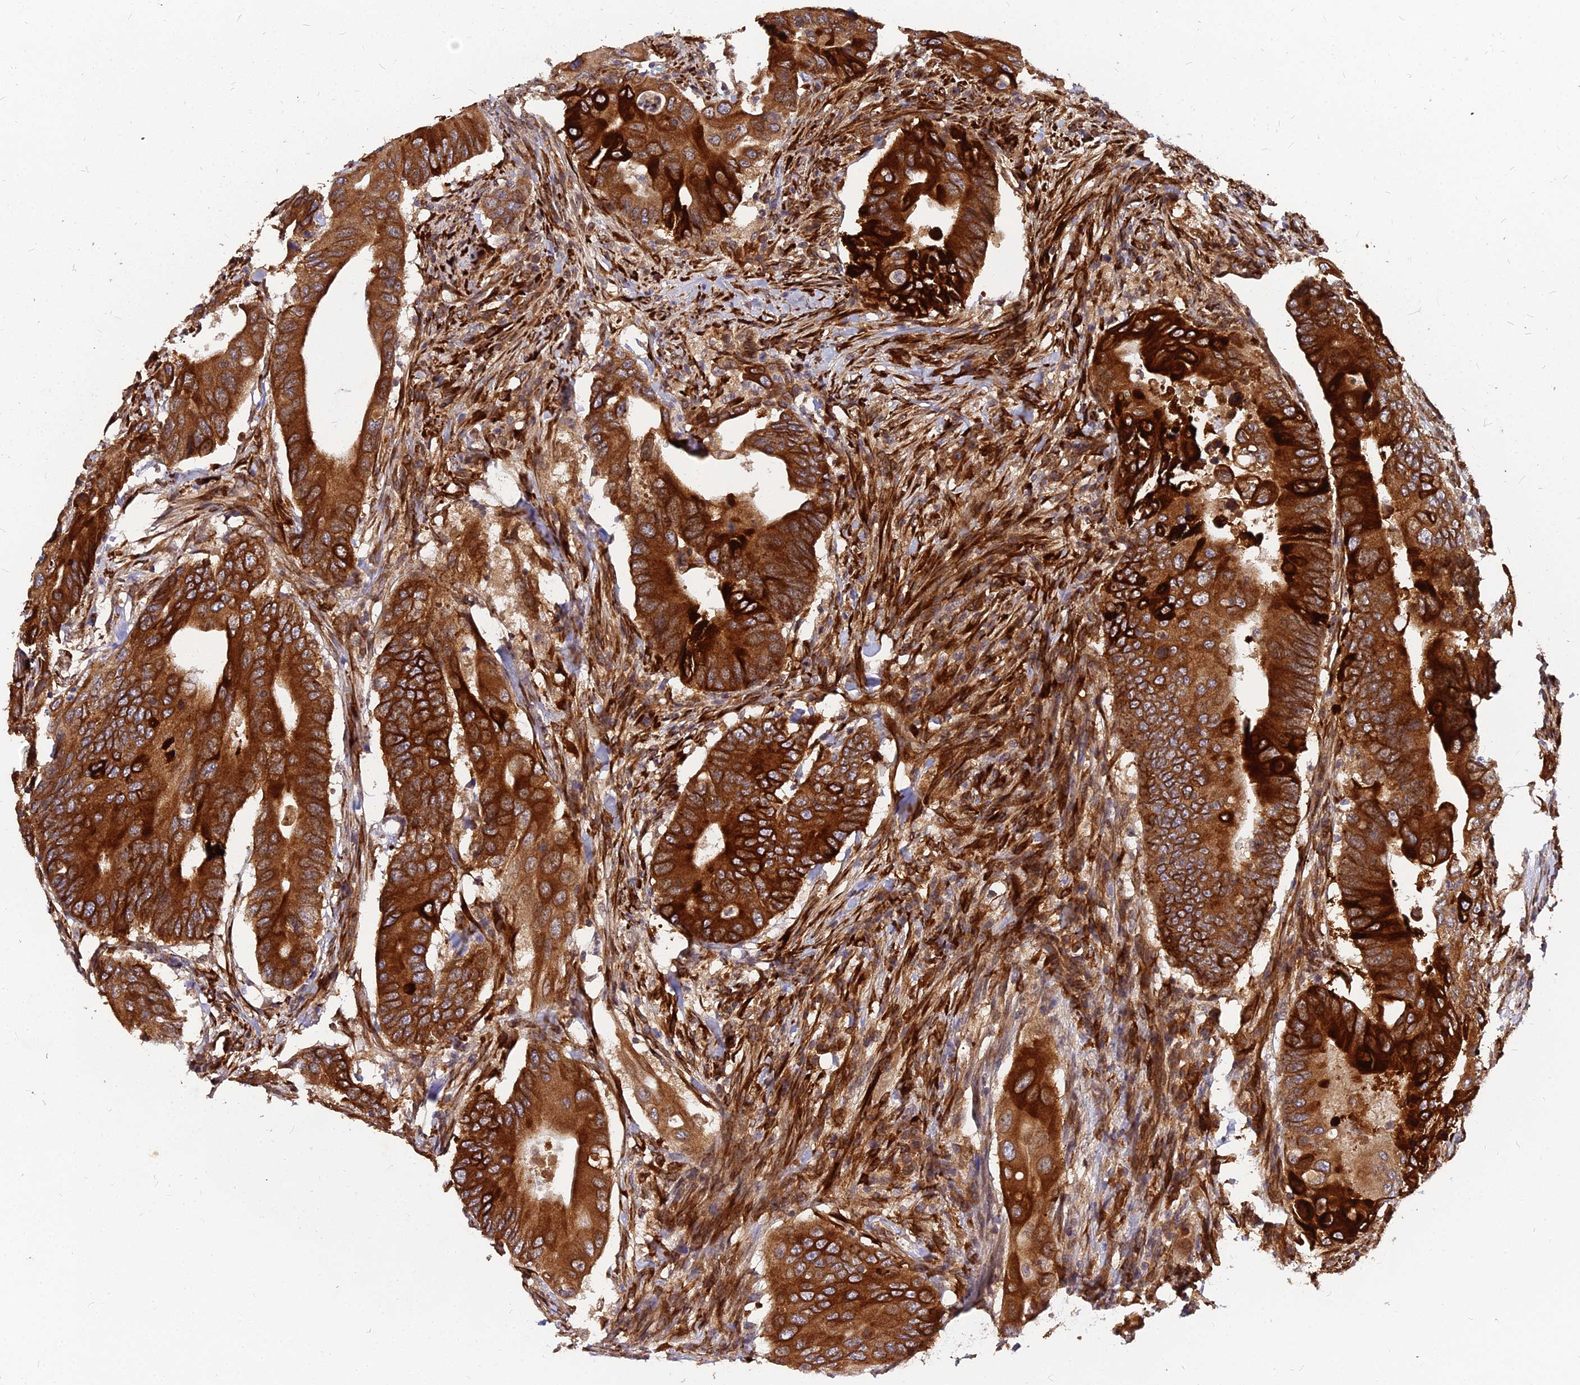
{"staining": {"intensity": "strong", "quantity": ">75%", "location": "cytoplasmic/membranous"}, "tissue": "colorectal cancer", "cell_type": "Tumor cells", "image_type": "cancer", "snomed": [{"axis": "morphology", "description": "Adenocarcinoma, NOS"}, {"axis": "topography", "description": "Colon"}], "caption": "IHC of human adenocarcinoma (colorectal) exhibits high levels of strong cytoplasmic/membranous positivity in about >75% of tumor cells. (Stains: DAB in brown, nuclei in blue, Microscopy: brightfield microscopy at high magnification).", "gene": "PDE4D", "patient": {"sex": "male", "age": 71}}